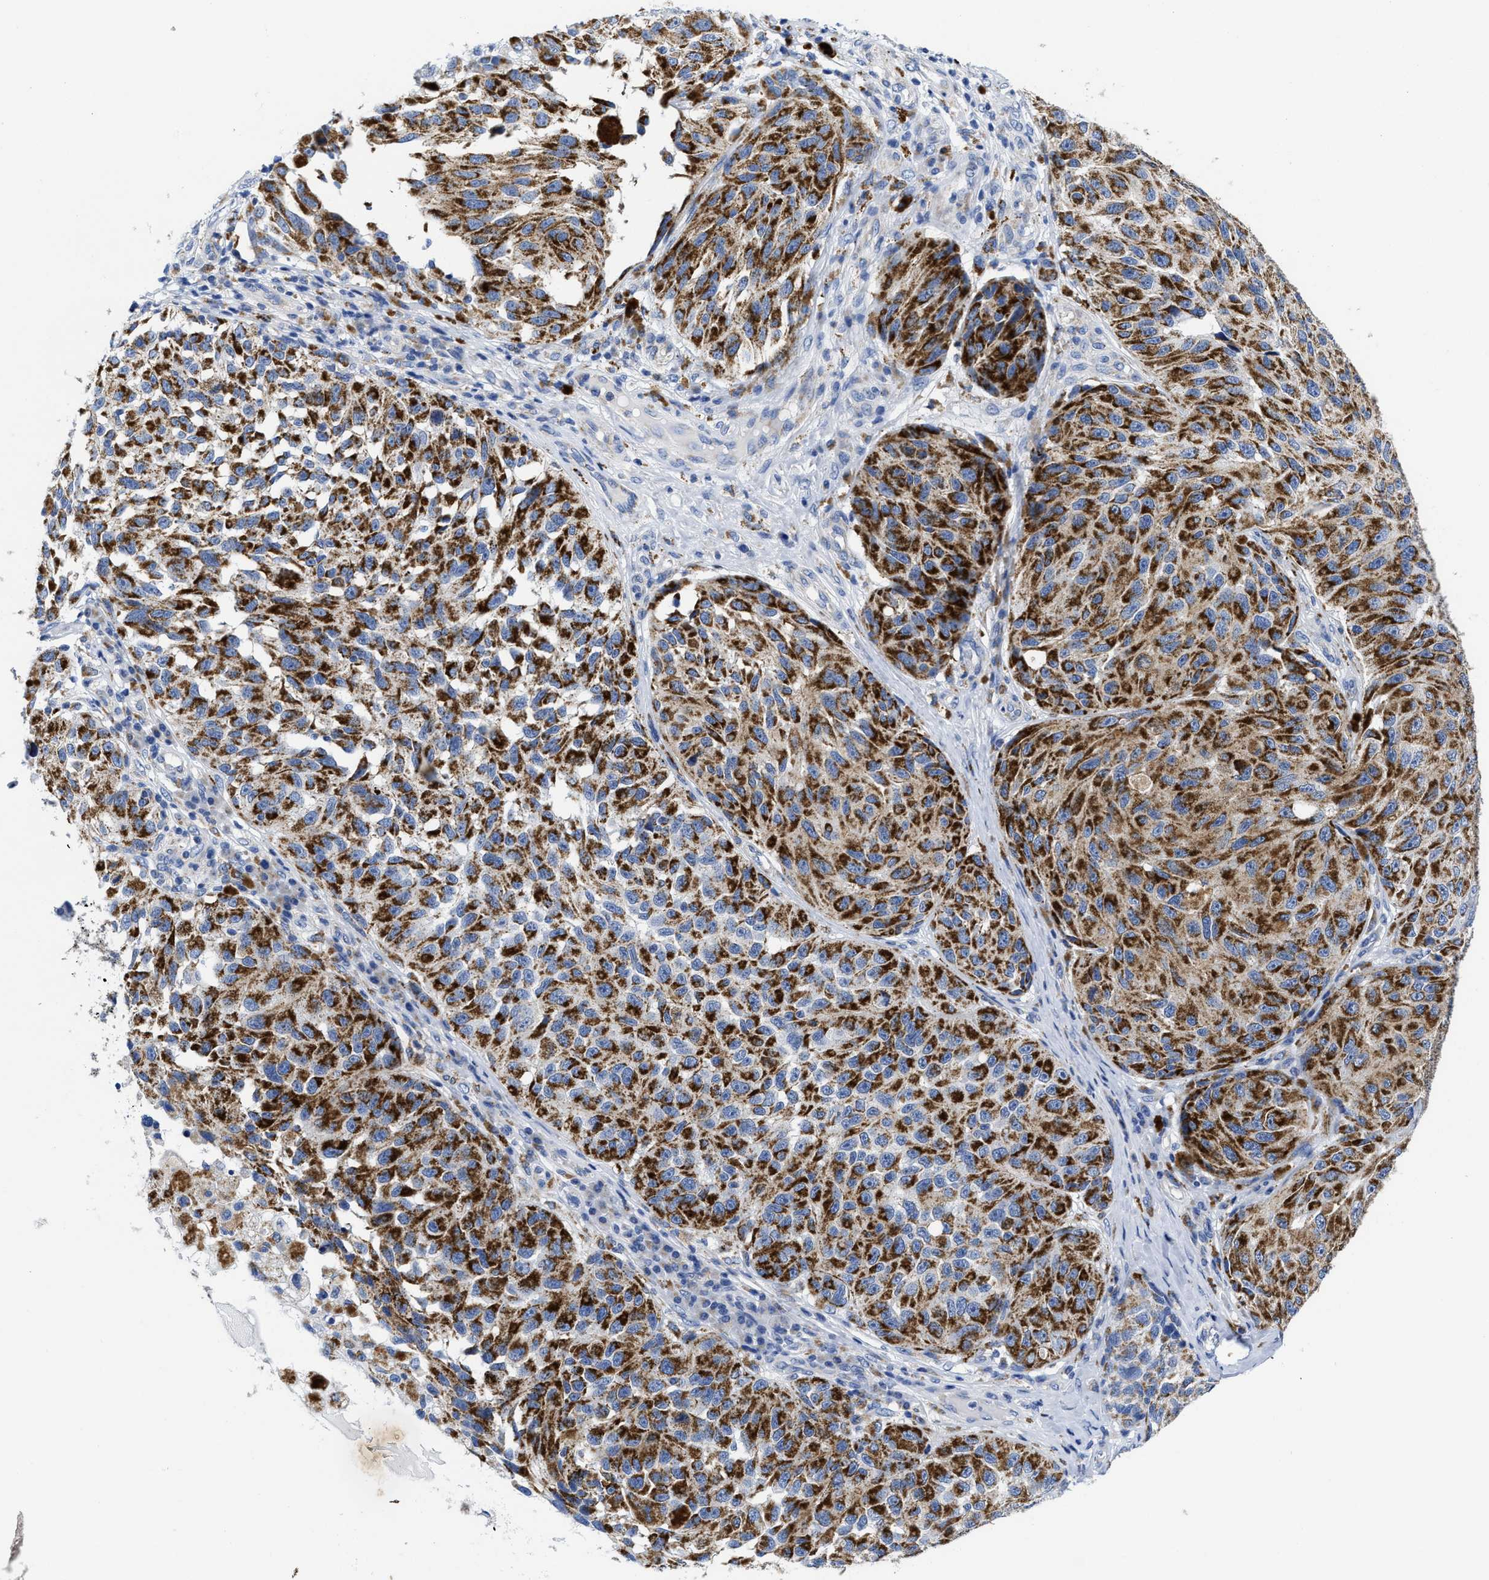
{"staining": {"intensity": "strong", "quantity": ">75%", "location": "cytoplasmic/membranous"}, "tissue": "melanoma", "cell_type": "Tumor cells", "image_type": "cancer", "snomed": [{"axis": "morphology", "description": "Malignant melanoma, NOS"}, {"axis": "topography", "description": "Skin"}], "caption": "The image shows immunohistochemical staining of malignant melanoma. There is strong cytoplasmic/membranous staining is present in approximately >75% of tumor cells.", "gene": "TBRG4", "patient": {"sex": "female", "age": 73}}